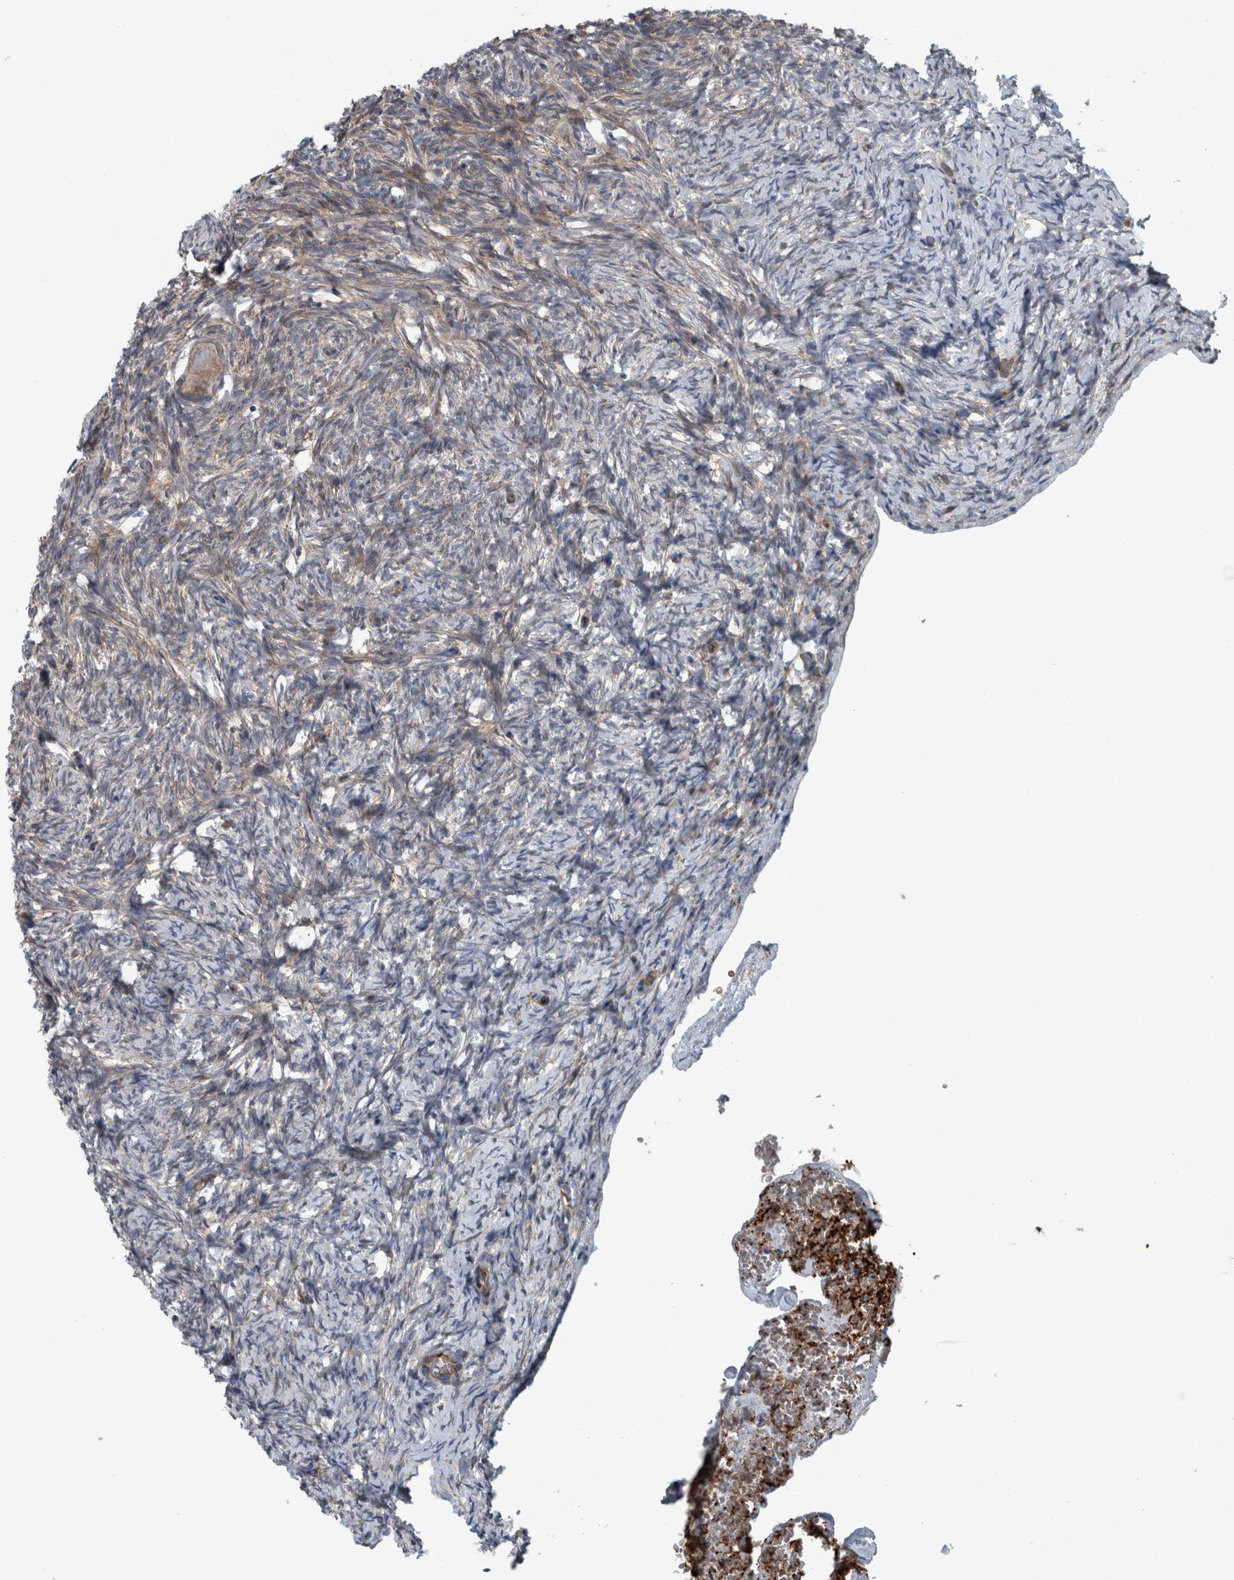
{"staining": {"intensity": "weak", "quantity": ">75%", "location": "cytoplasmic/membranous"}, "tissue": "ovary", "cell_type": "Follicle cells", "image_type": "normal", "snomed": [{"axis": "morphology", "description": "Normal tissue, NOS"}, {"axis": "topography", "description": "Ovary"}], "caption": "Weak cytoplasmic/membranous expression is identified in about >75% of follicle cells in unremarkable ovary.", "gene": "GLT8D2", "patient": {"sex": "female", "age": 34}}